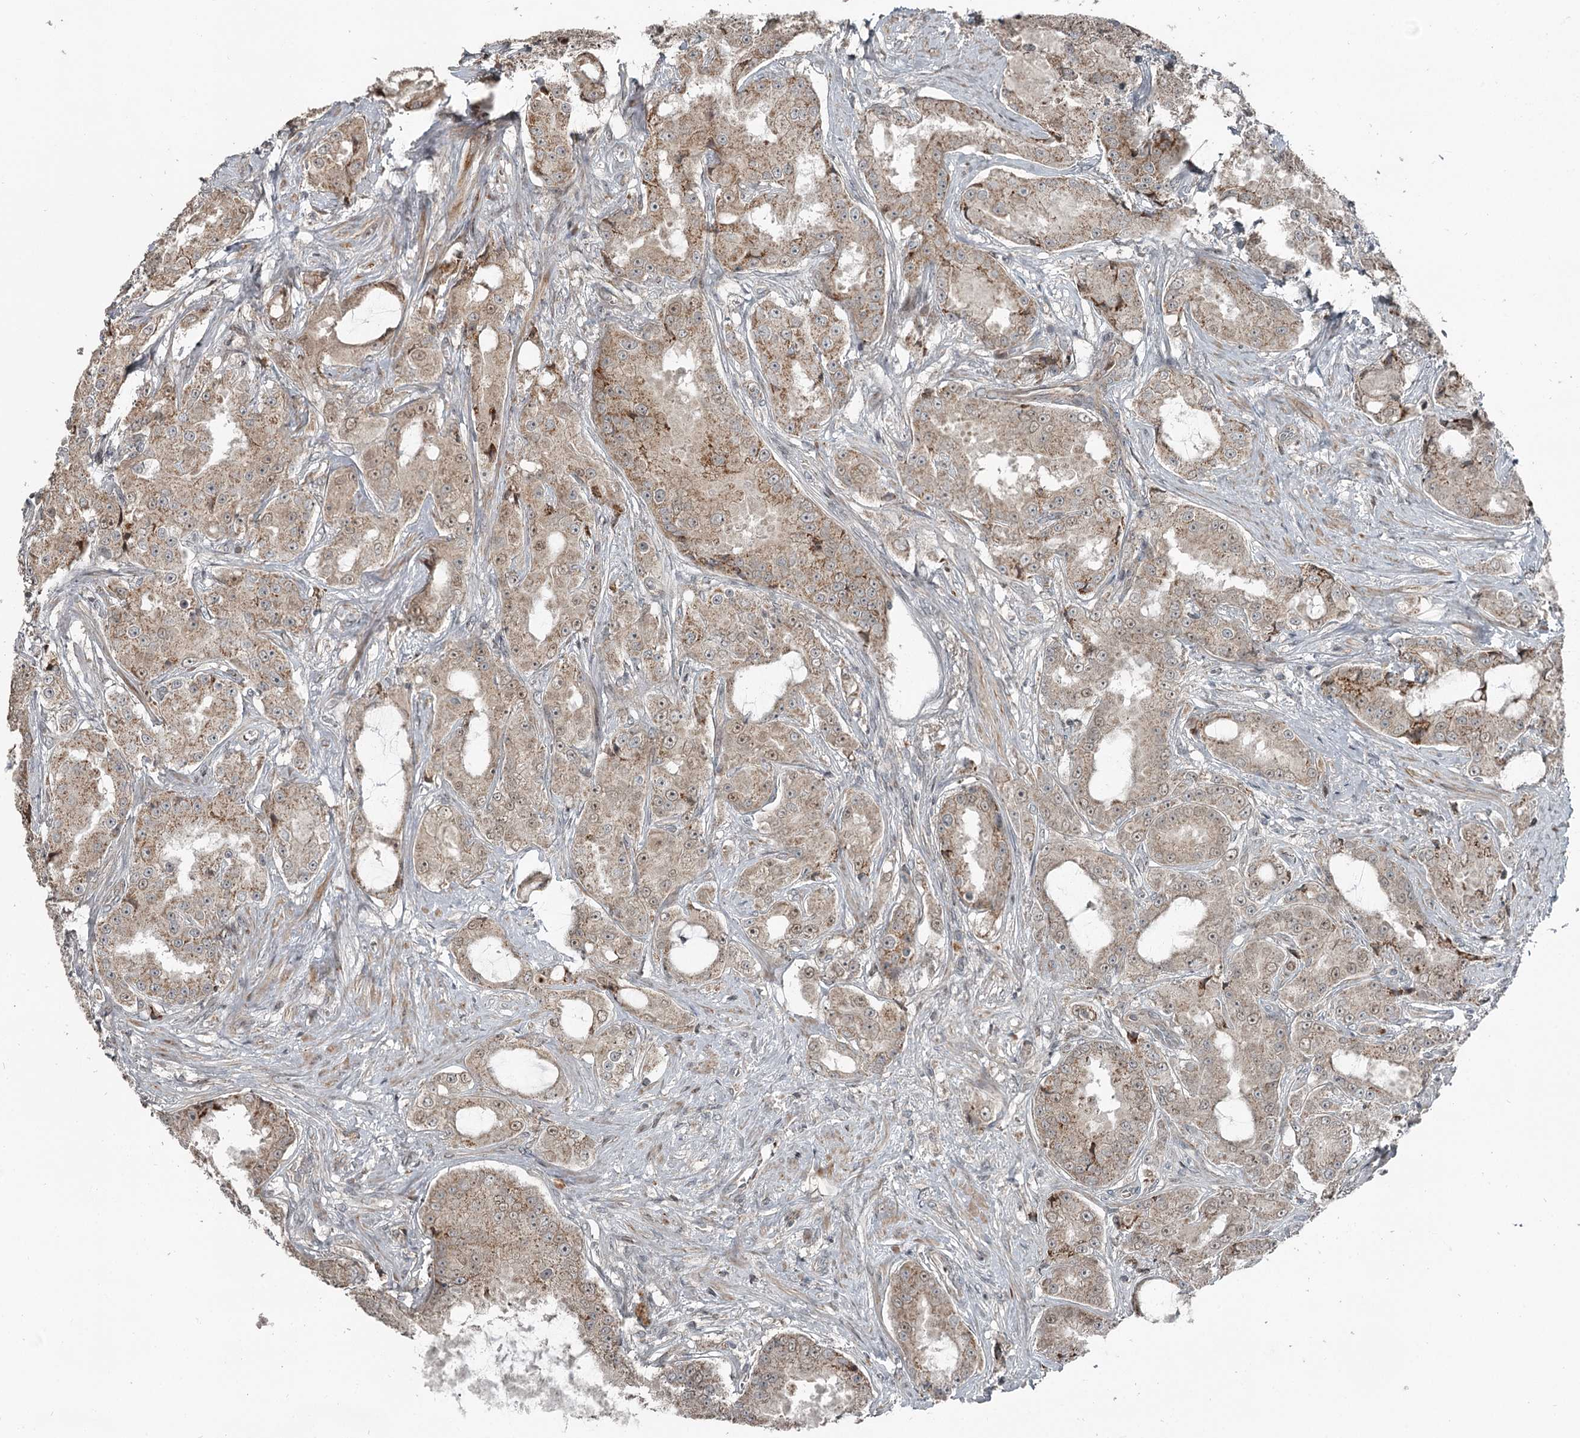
{"staining": {"intensity": "weak", "quantity": "25%-75%", "location": "cytoplasmic/membranous"}, "tissue": "prostate cancer", "cell_type": "Tumor cells", "image_type": "cancer", "snomed": [{"axis": "morphology", "description": "Adenocarcinoma, High grade"}, {"axis": "topography", "description": "Prostate"}], "caption": "Protein staining of prostate adenocarcinoma (high-grade) tissue displays weak cytoplasmic/membranous staining in approximately 25%-75% of tumor cells.", "gene": "RASSF8", "patient": {"sex": "male", "age": 73}}